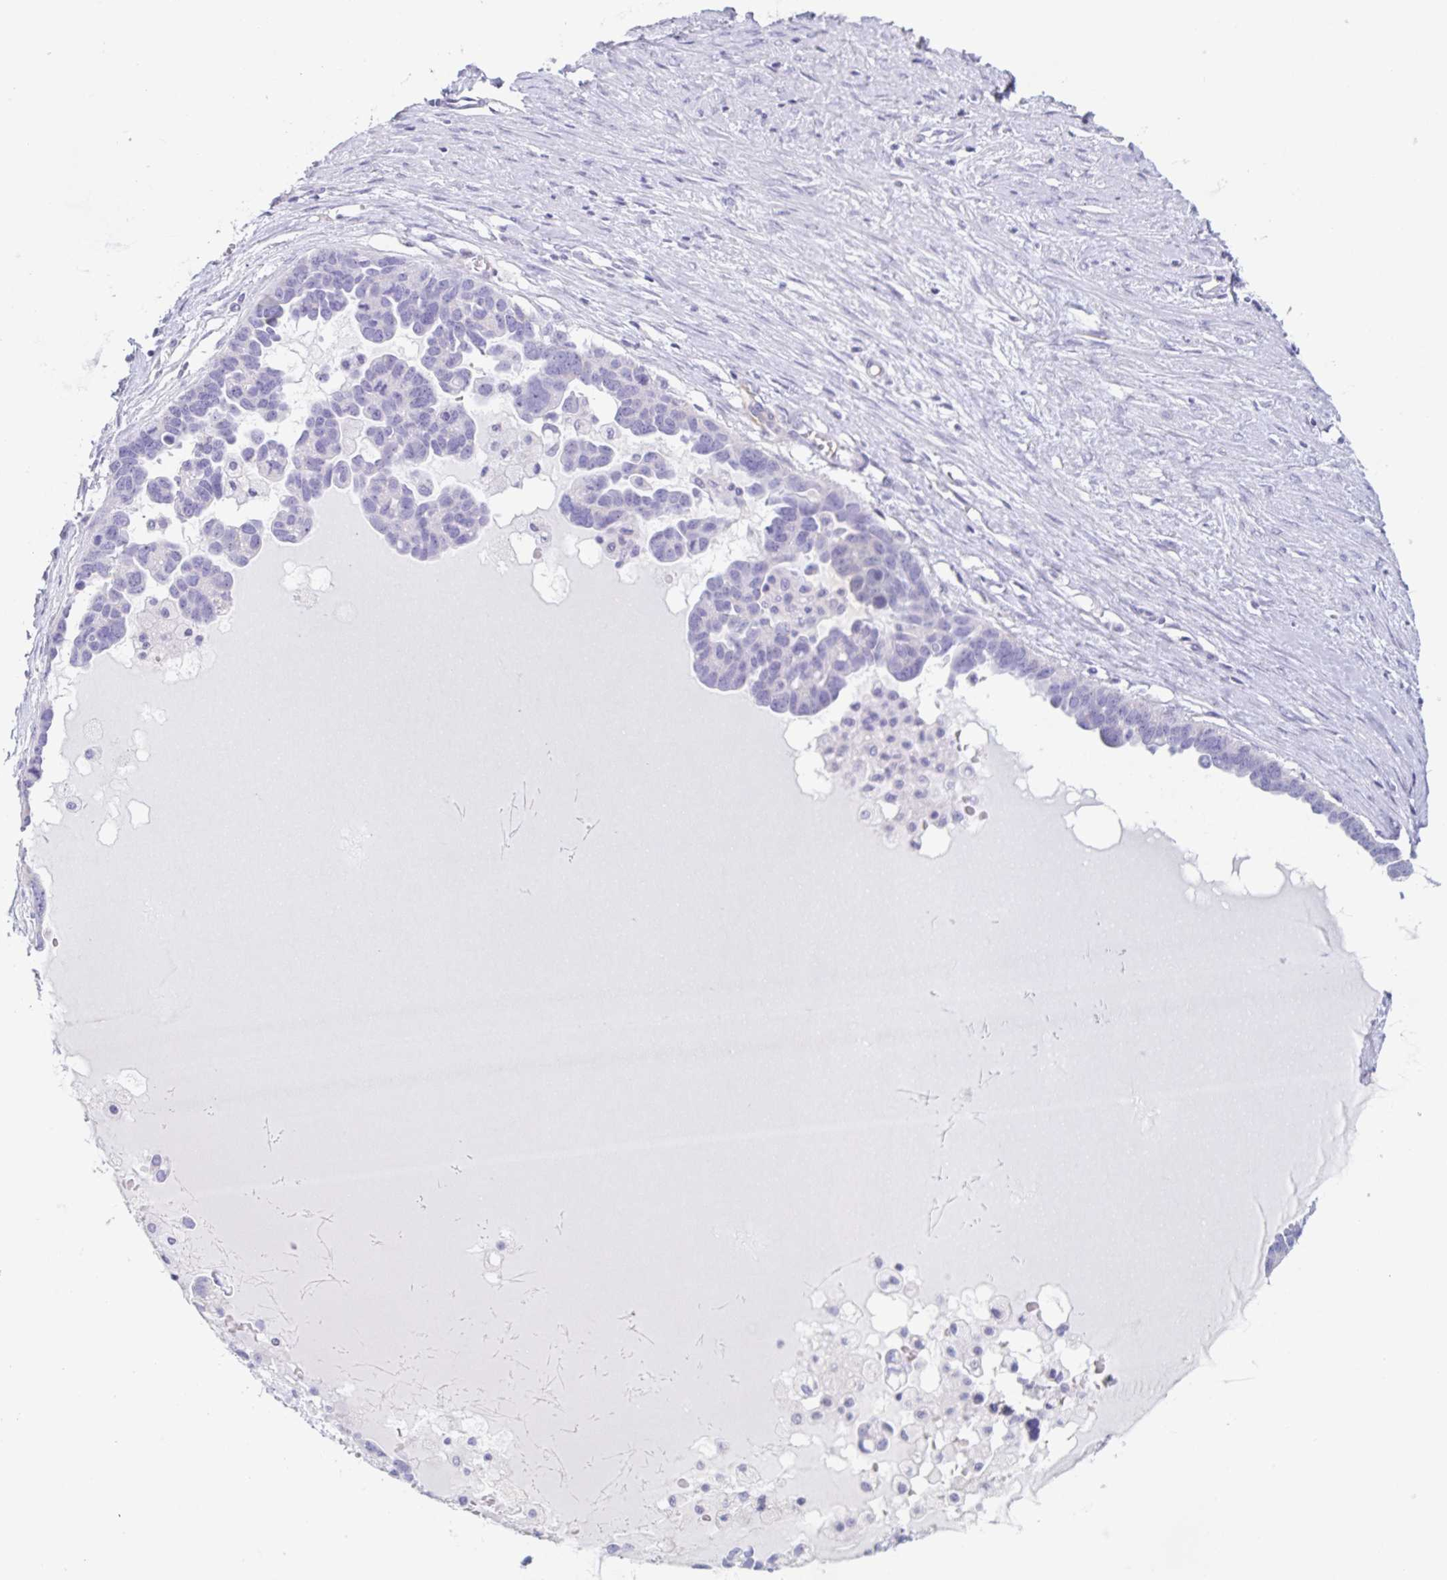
{"staining": {"intensity": "negative", "quantity": "none", "location": "none"}, "tissue": "ovarian cancer", "cell_type": "Tumor cells", "image_type": "cancer", "snomed": [{"axis": "morphology", "description": "Cystadenocarcinoma, serous, NOS"}, {"axis": "topography", "description": "Ovary"}], "caption": "Histopathology image shows no protein positivity in tumor cells of ovarian cancer (serous cystadenocarcinoma) tissue.", "gene": "PRR27", "patient": {"sex": "female", "age": 54}}